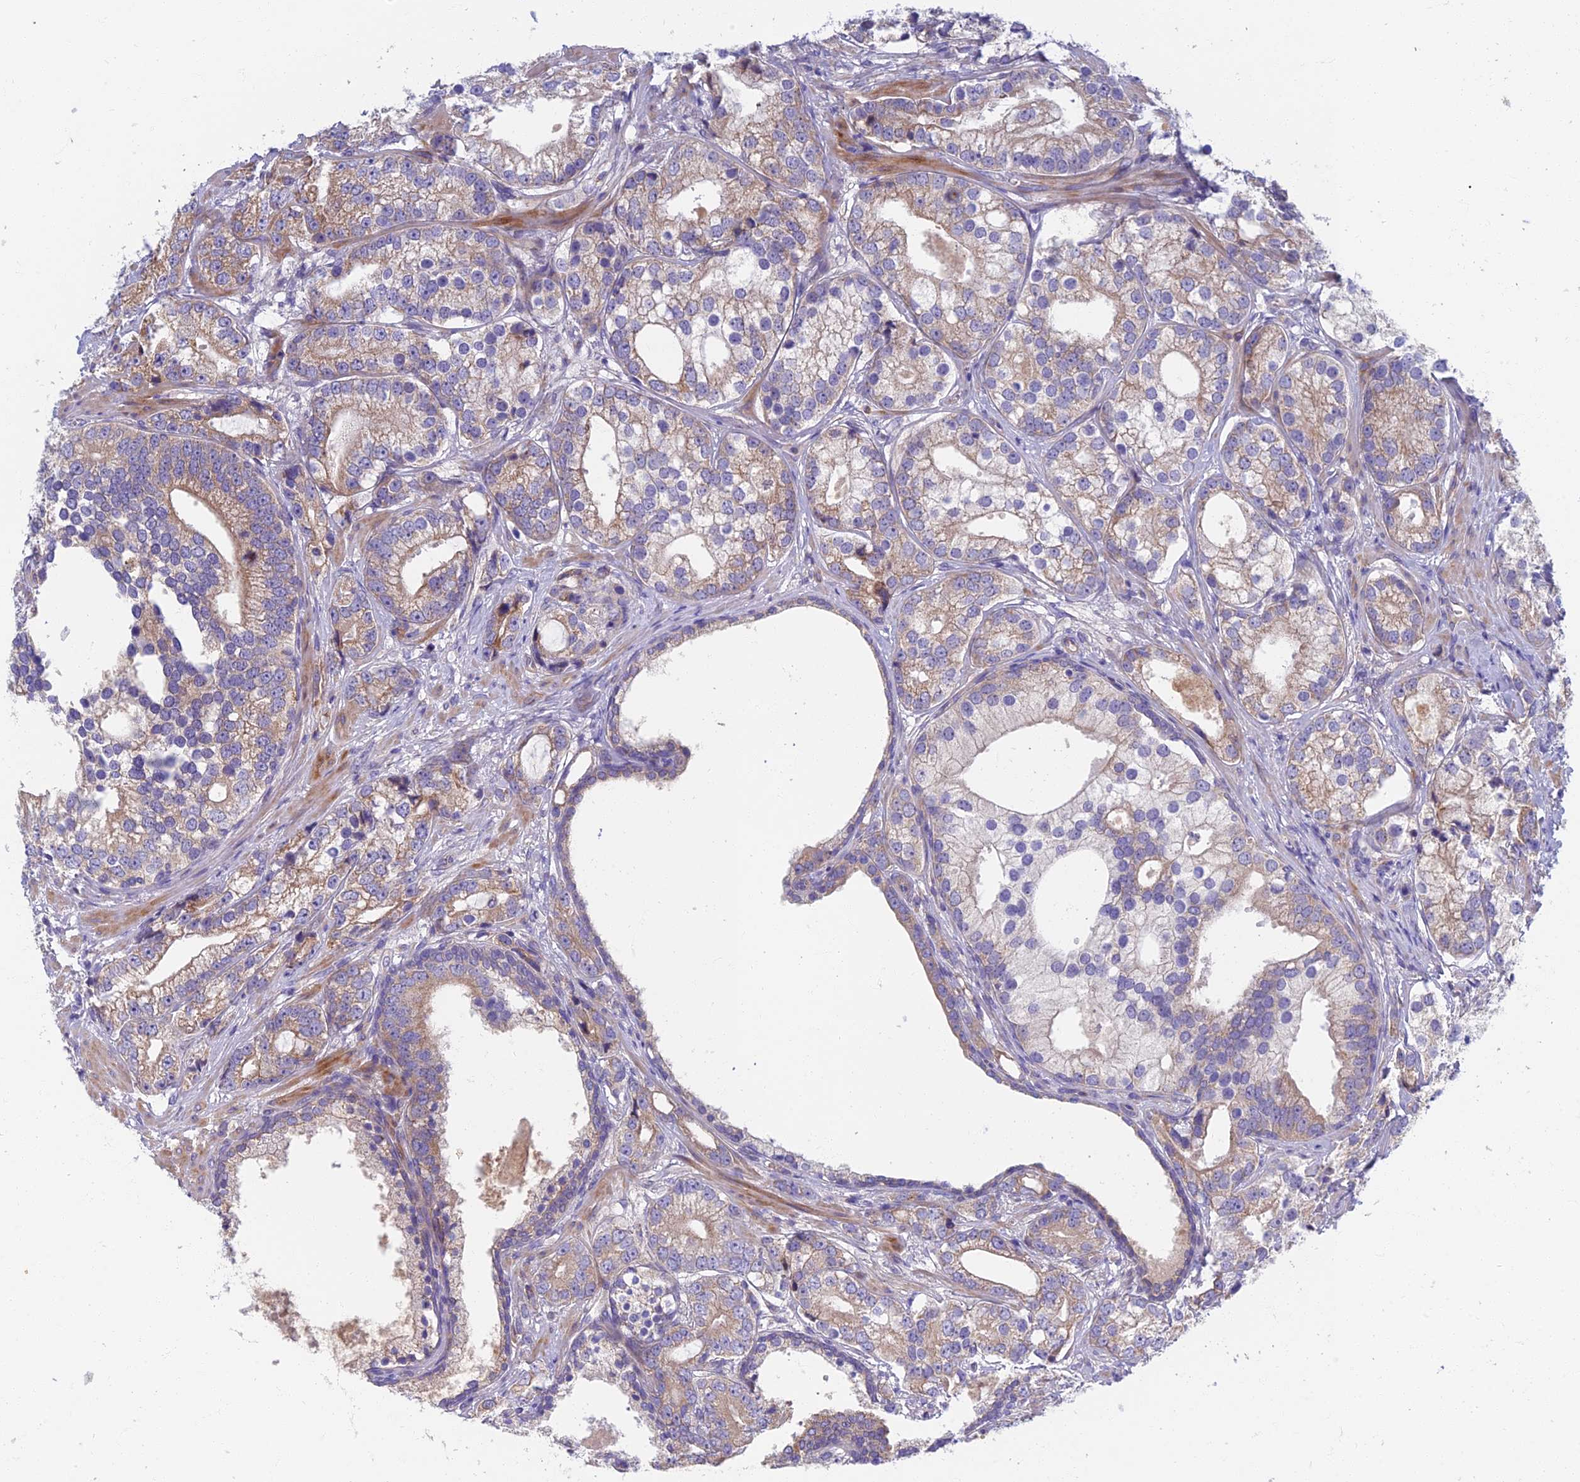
{"staining": {"intensity": "weak", "quantity": "25%-75%", "location": "cytoplasmic/membranous"}, "tissue": "prostate cancer", "cell_type": "Tumor cells", "image_type": "cancer", "snomed": [{"axis": "morphology", "description": "Adenocarcinoma, High grade"}, {"axis": "topography", "description": "Prostate"}], "caption": "DAB immunohistochemical staining of prostate cancer (high-grade adenocarcinoma) demonstrates weak cytoplasmic/membranous protein expression in about 25%-75% of tumor cells.", "gene": "SOGA1", "patient": {"sex": "male", "age": 75}}